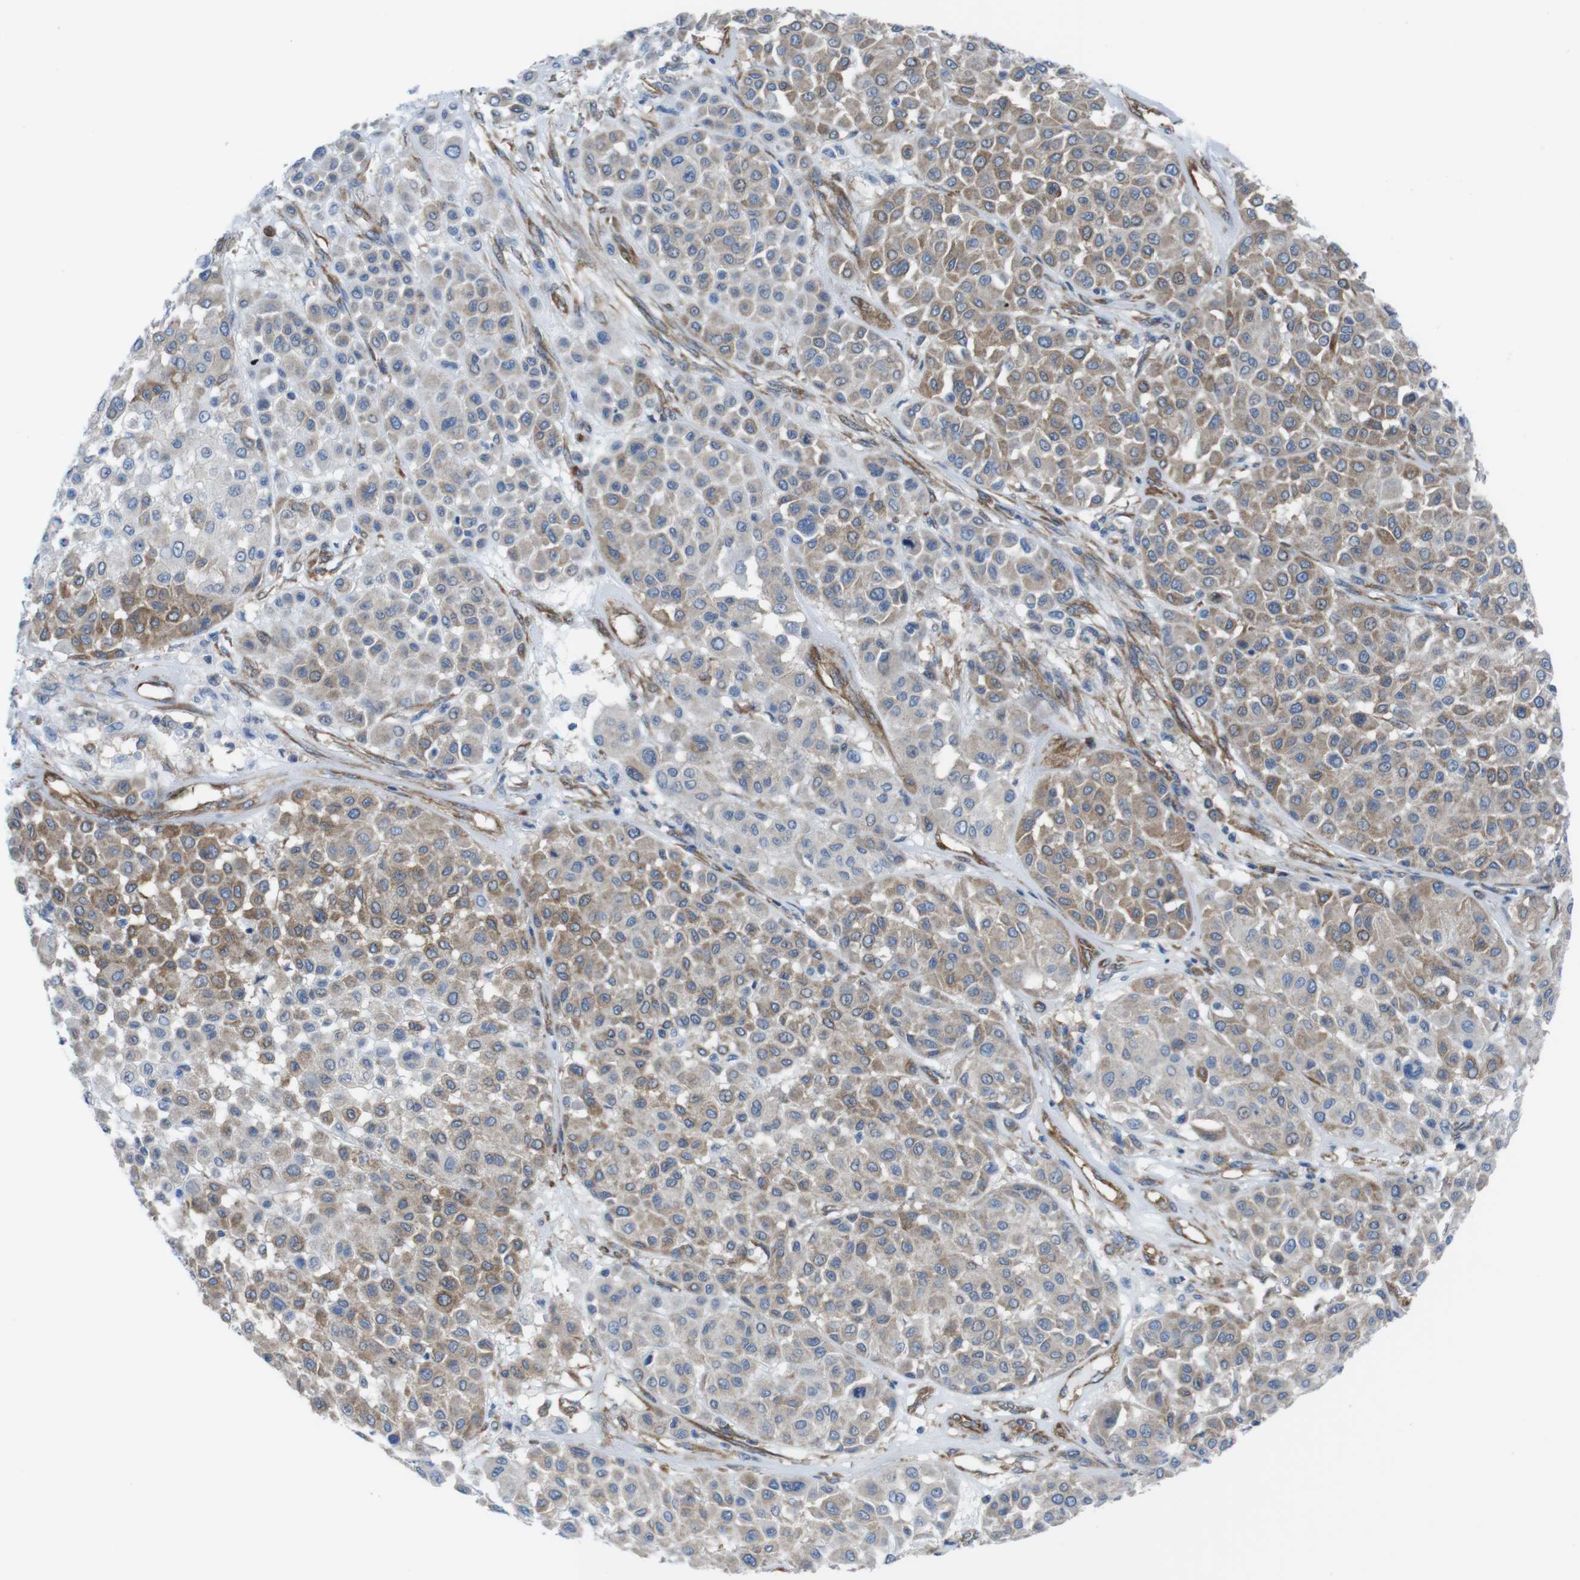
{"staining": {"intensity": "weak", "quantity": ">75%", "location": "cytoplasmic/membranous"}, "tissue": "melanoma", "cell_type": "Tumor cells", "image_type": "cancer", "snomed": [{"axis": "morphology", "description": "Malignant melanoma, Metastatic site"}, {"axis": "topography", "description": "Soft tissue"}], "caption": "Melanoma stained for a protein (brown) shows weak cytoplasmic/membranous positive staining in about >75% of tumor cells.", "gene": "DIAPH2", "patient": {"sex": "male", "age": 41}}